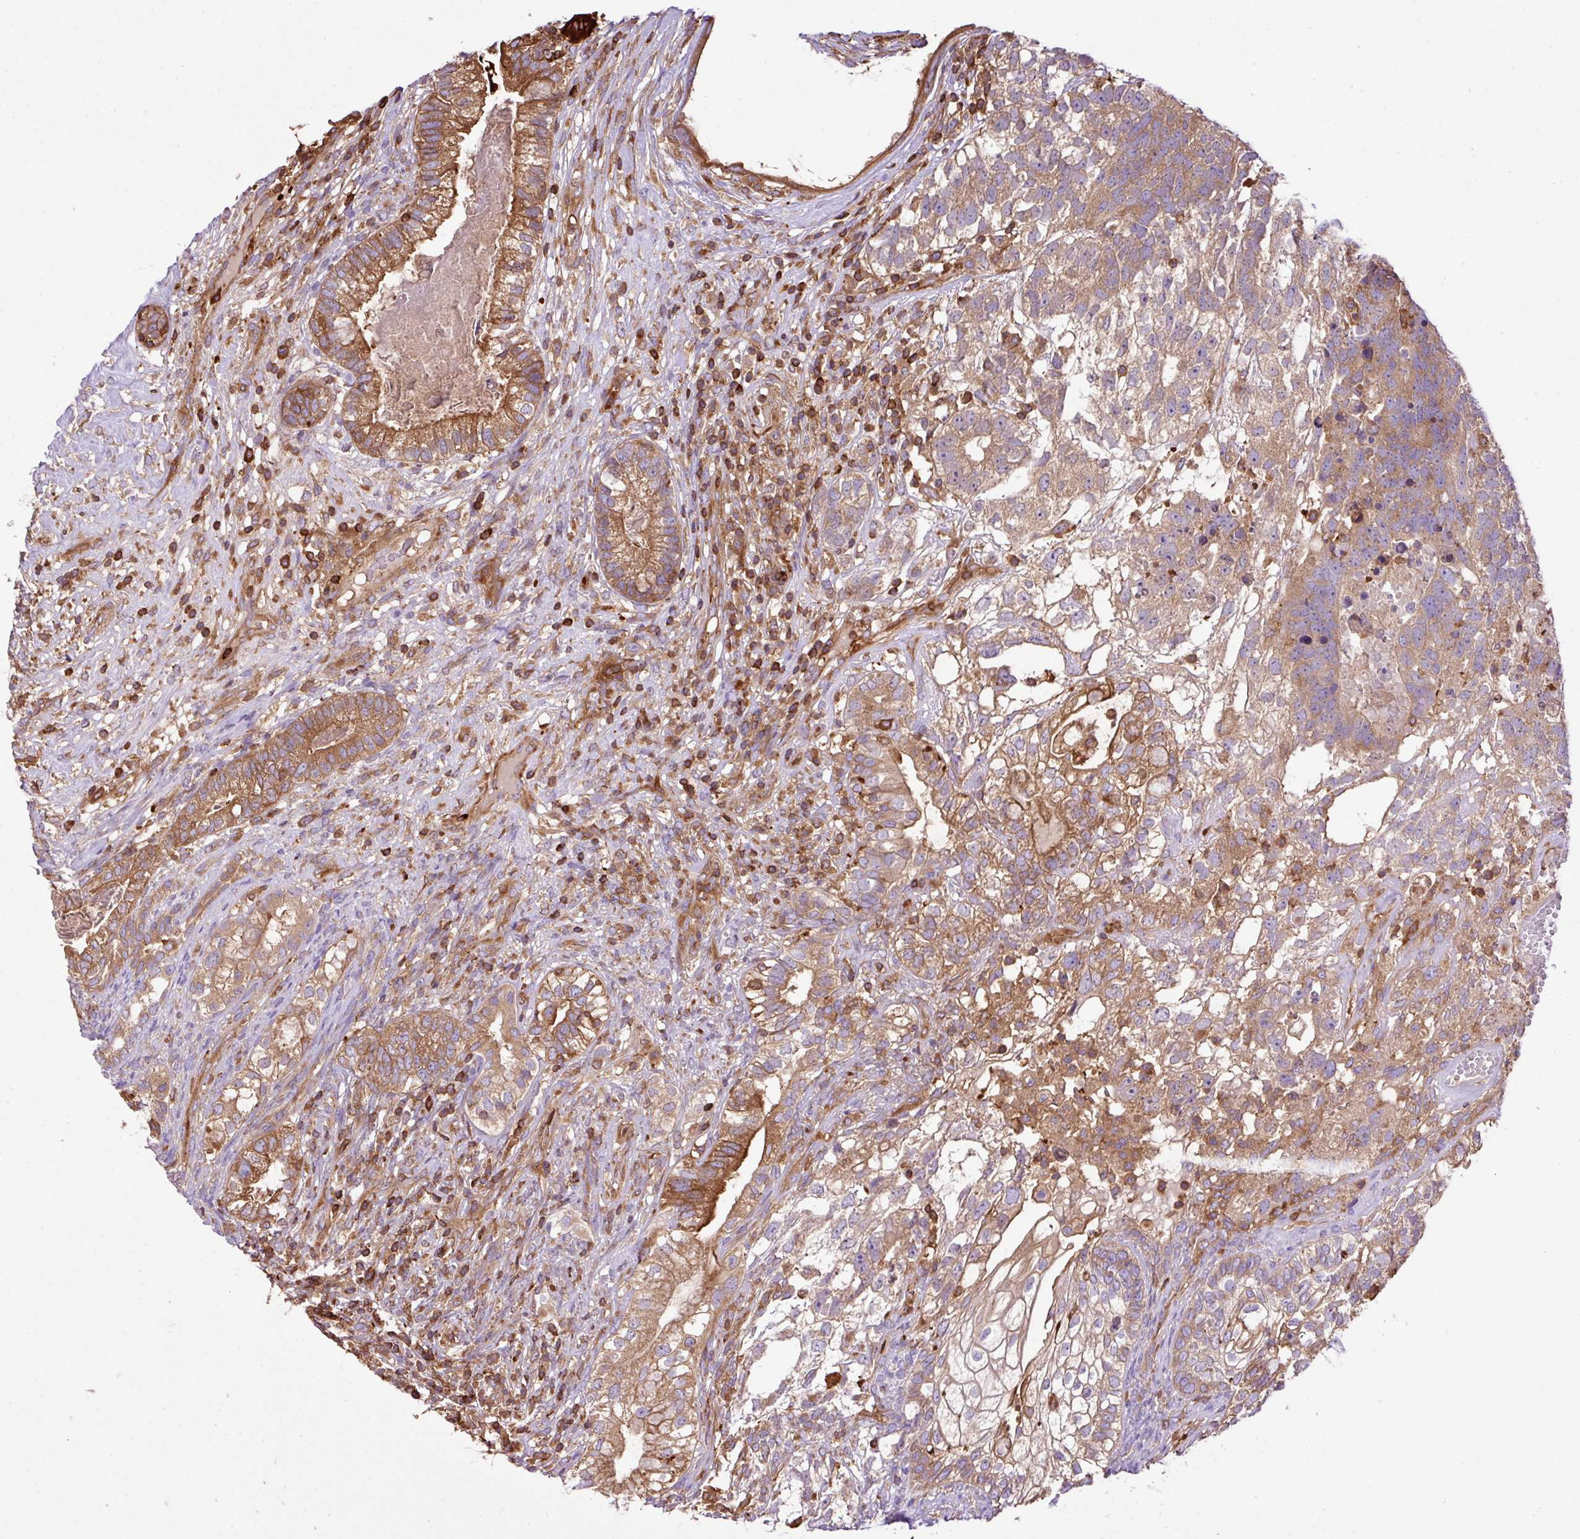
{"staining": {"intensity": "strong", "quantity": ">75%", "location": "cytoplasmic/membranous"}, "tissue": "testis cancer", "cell_type": "Tumor cells", "image_type": "cancer", "snomed": [{"axis": "morphology", "description": "Seminoma, NOS"}, {"axis": "morphology", "description": "Carcinoma, Embryonal, NOS"}, {"axis": "topography", "description": "Testis"}], "caption": "Testis embryonal carcinoma tissue demonstrates strong cytoplasmic/membranous positivity in approximately >75% of tumor cells", "gene": "PGAP6", "patient": {"sex": "male", "age": 41}}